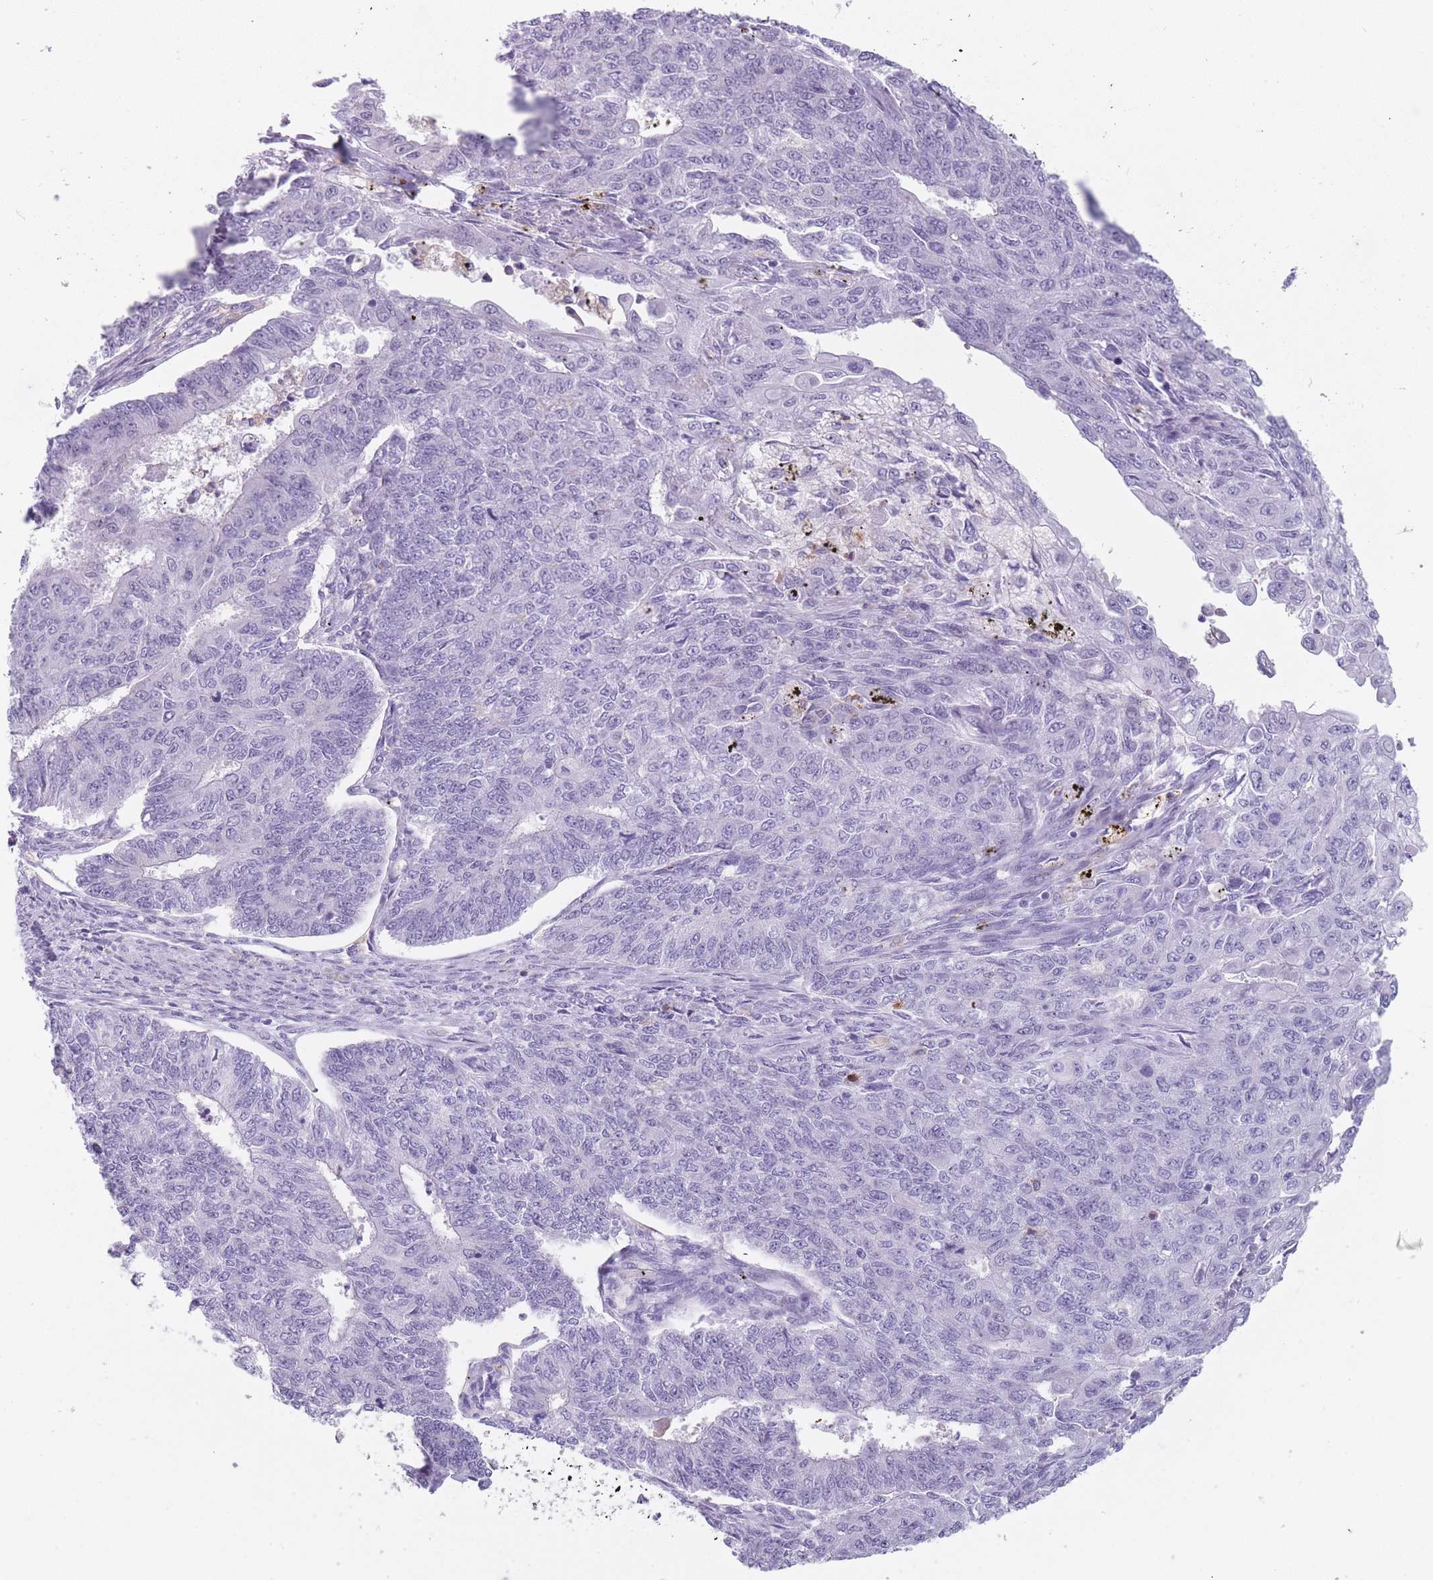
{"staining": {"intensity": "negative", "quantity": "none", "location": "none"}, "tissue": "endometrial cancer", "cell_type": "Tumor cells", "image_type": "cancer", "snomed": [{"axis": "morphology", "description": "Adenocarcinoma, NOS"}, {"axis": "topography", "description": "Endometrium"}], "caption": "Immunohistochemical staining of endometrial adenocarcinoma reveals no significant staining in tumor cells.", "gene": "CR1L", "patient": {"sex": "female", "age": 32}}